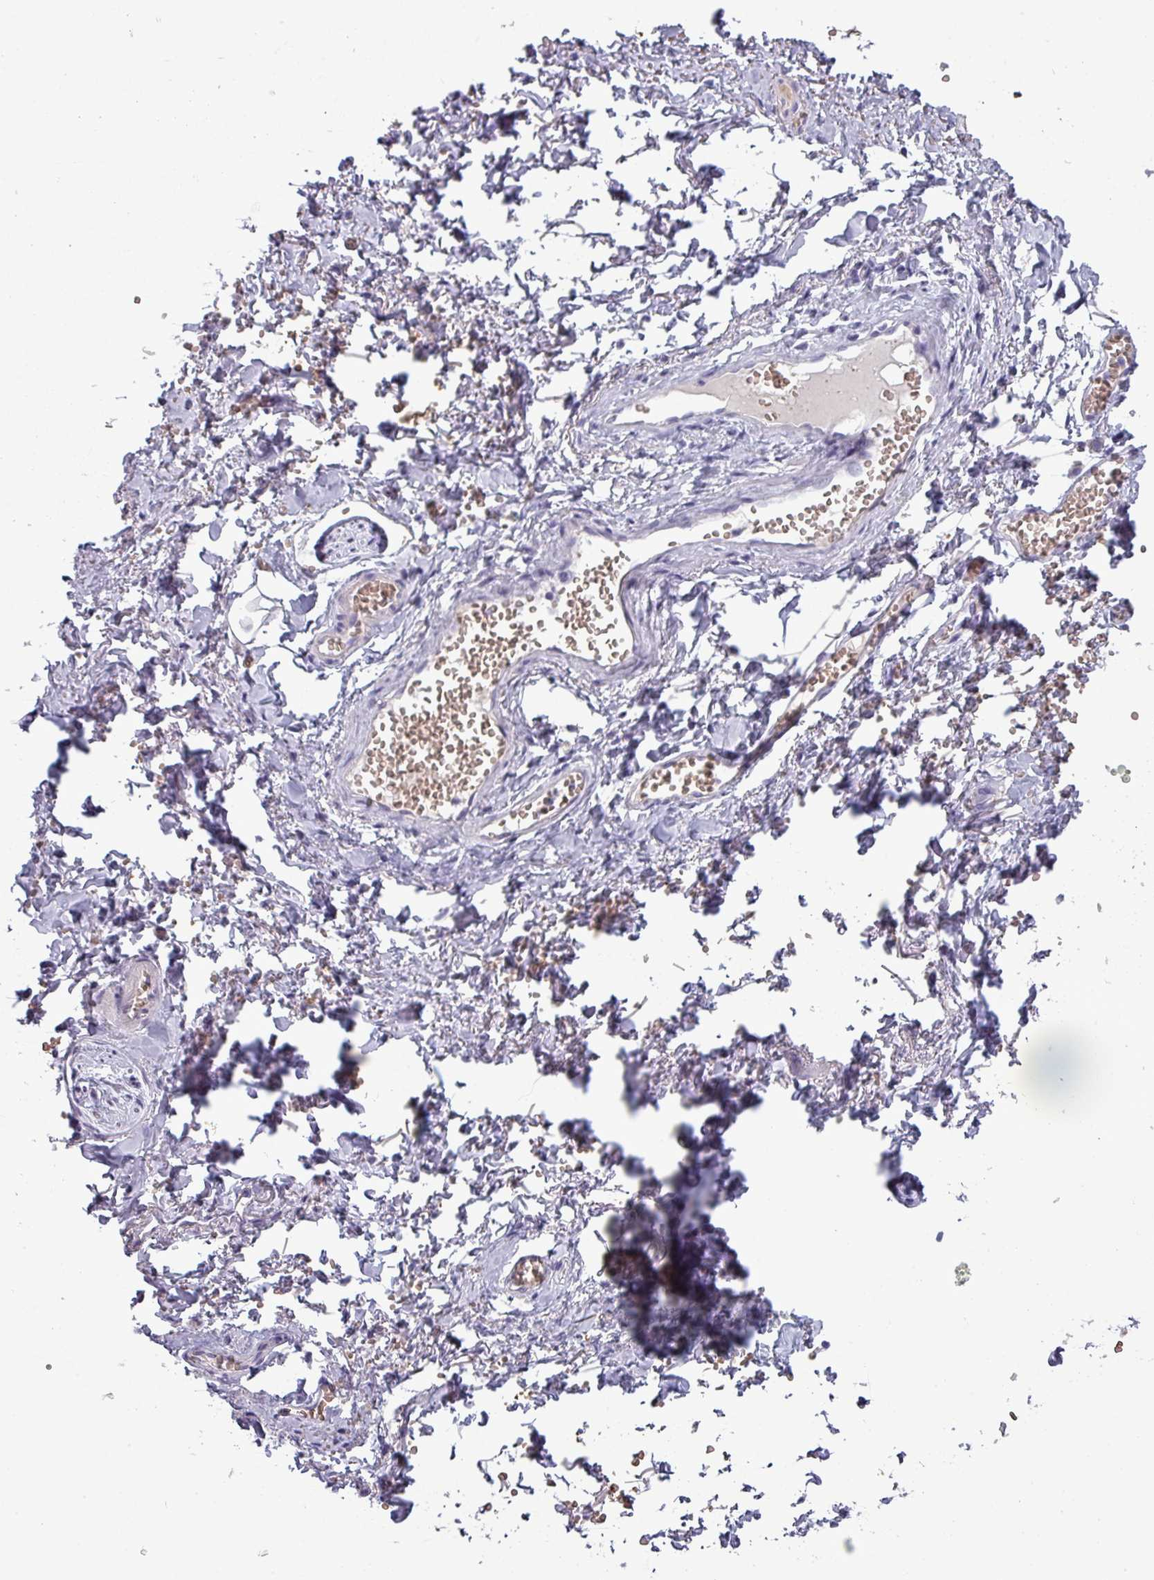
{"staining": {"intensity": "negative", "quantity": "none", "location": "none"}, "tissue": "adipose tissue", "cell_type": "Adipocytes", "image_type": "normal", "snomed": [{"axis": "morphology", "description": "Normal tissue, NOS"}, {"axis": "topography", "description": "Vulva"}, {"axis": "topography", "description": "Vagina"}, {"axis": "topography", "description": "Peripheral nerve tissue"}], "caption": "This is an immunohistochemistry (IHC) image of unremarkable adipose tissue. There is no positivity in adipocytes.", "gene": "AREL1", "patient": {"sex": "female", "age": 66}}